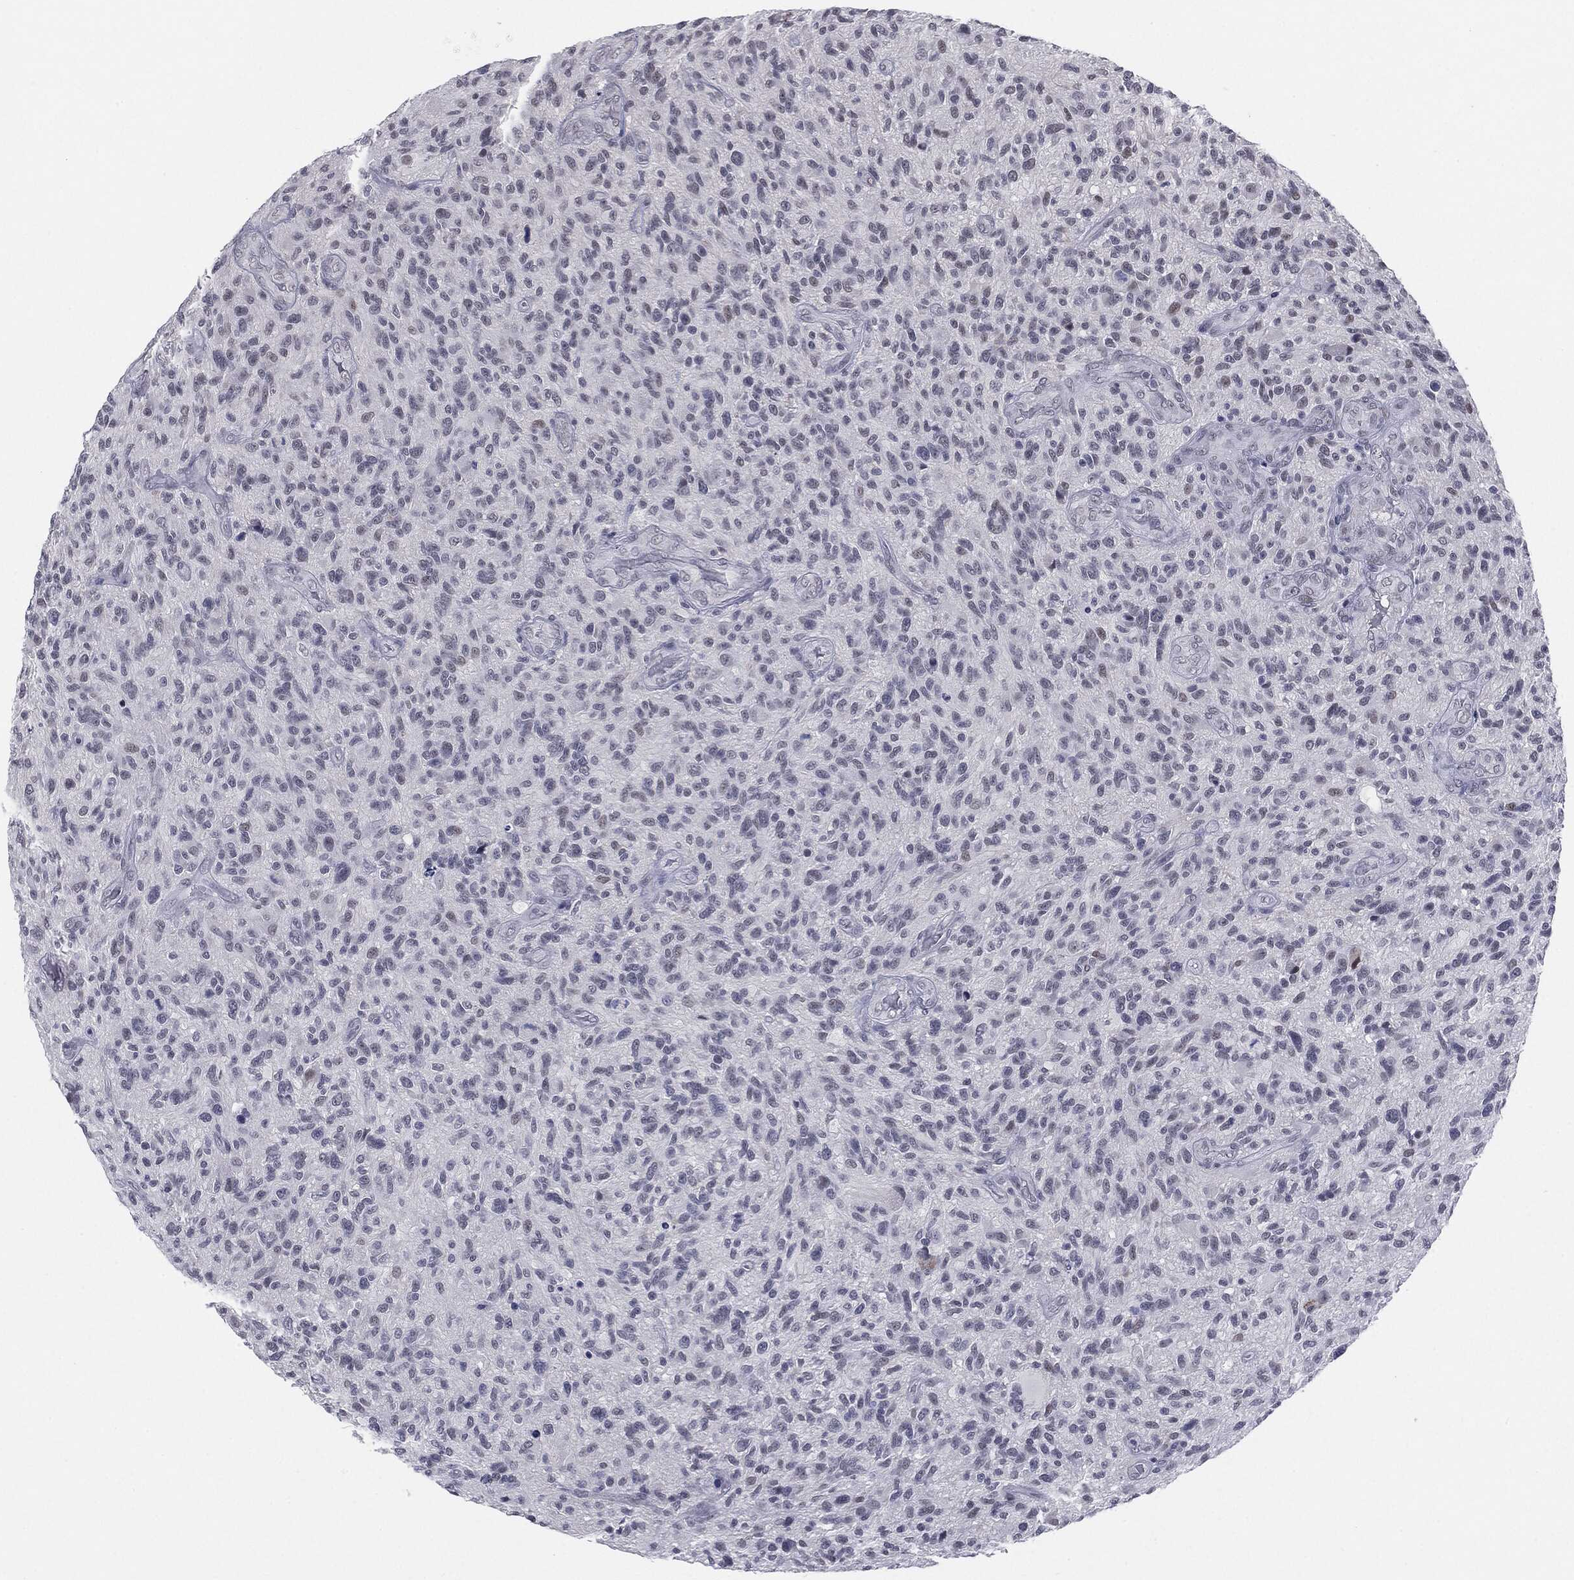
{"staining": {"intensity": "negative", "quantity": "none", "location": "none"}, "tissue": "glioma", "cell_type": "Tumor cells", "image_type": "cancer", "snomed": [{"axis": "morphology", "description": "Glioma, malignant, High grade"}, {"axis": "topography", "description": "Brain"}], "caption": "A high-resolution photomicrograph shows immunohistochemistry (IHC) staining of high-grade glioma (malignant), which displays no significant expression in tumor cells.", "gene": "SLC5A5", "patient": {"sex": "male", "age": 47}}